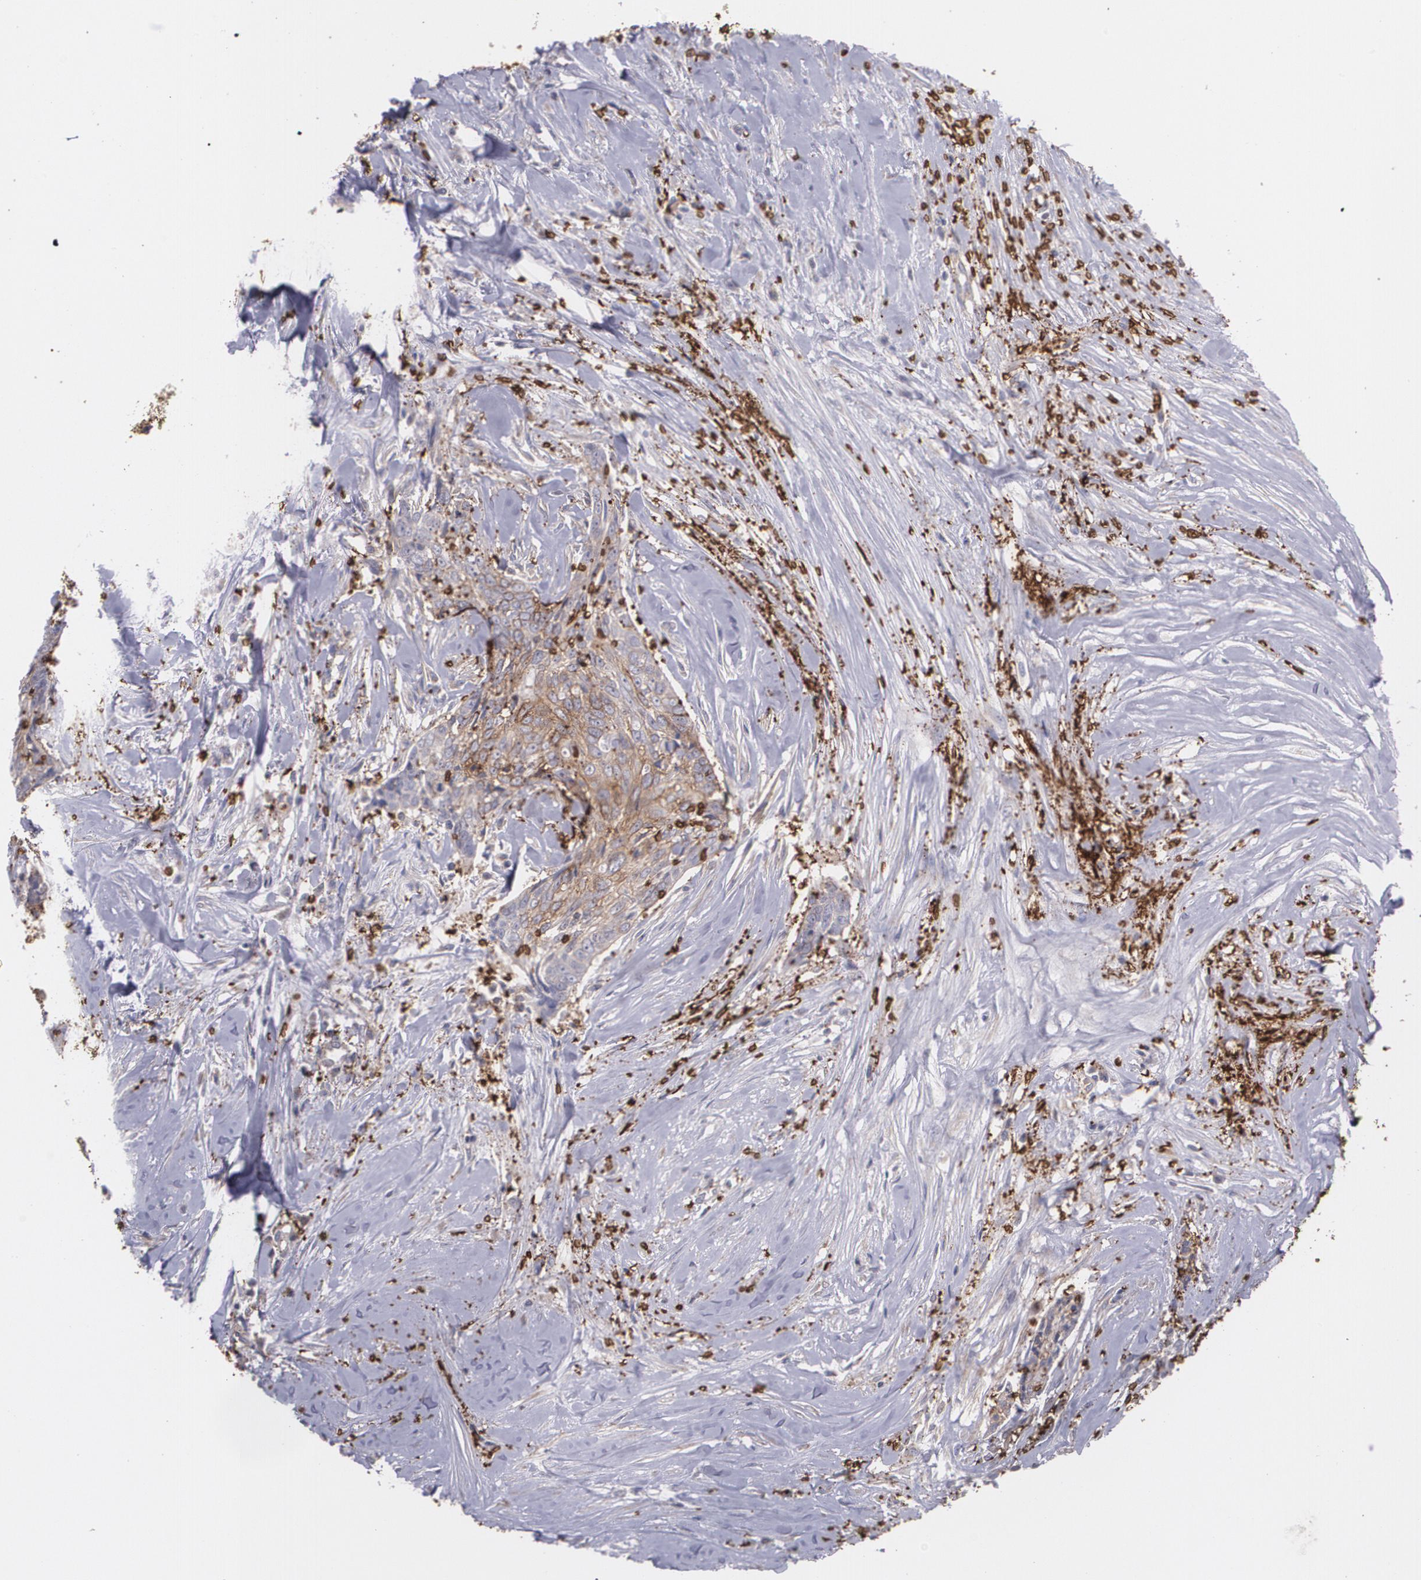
{"staining": {"intensity": "strong", "quantity": "25%-75%", "location": "cytoplasmic/membranous"}, "tissue": "head and neck cancer", "cell_type": "Tumor cells", "image_type": "cancer", "snomed": [{"axis": "morphology", "description": "Squamous cell carcinoma, NOS"}, {"axis": "topography", "description": "Salivary gland"}, {"axis": "topography", "description": "Head-Neck"}], "caption": "Squamous cell carcinoma (head and neck) tissue demonstrates strong cytoplasmic/membranous expression in approximately 25%-75% of tumor cells The protein of interest is stained brown, and the nuclei are stained in blue (DAB (3,3'-diaminobenzidine) IHC with brightfield microscopy, high magnification).", "gene": "SLC2A1", "patient": {"sex": "male", "age": 70}}